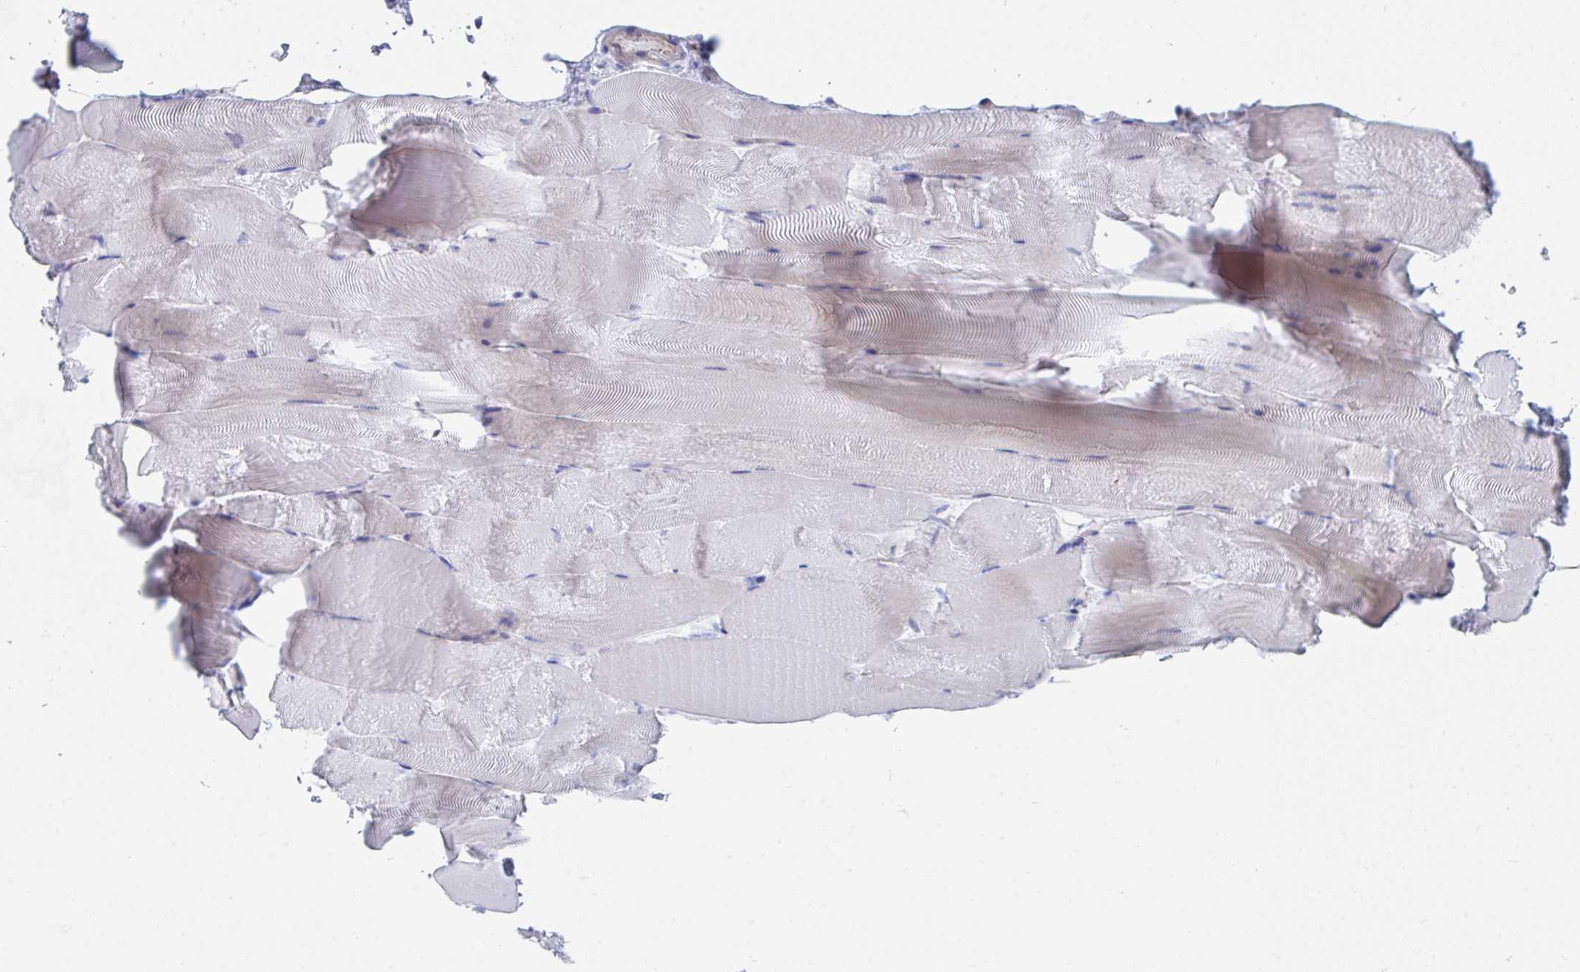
{"staining": {"intensity": "weak", "quantity": "<25%", "location": "cytoplasmic/membranous"}, "tissue": "skeletal muscle", "cell_type": "Myocytes", "image_type": "normal", "snomed": [{"axis": "morphology", "description": "Normal tissue, NOS"}, {"axis": "topography", "description": "Skeletal muscle"}], "caption": "An IHC image of benign skeletal muscle is shown. There is no staining in myocytes of skeletal muscle.", "gene": "DAOA", "patient": {"sex": "female", "age": 64}}